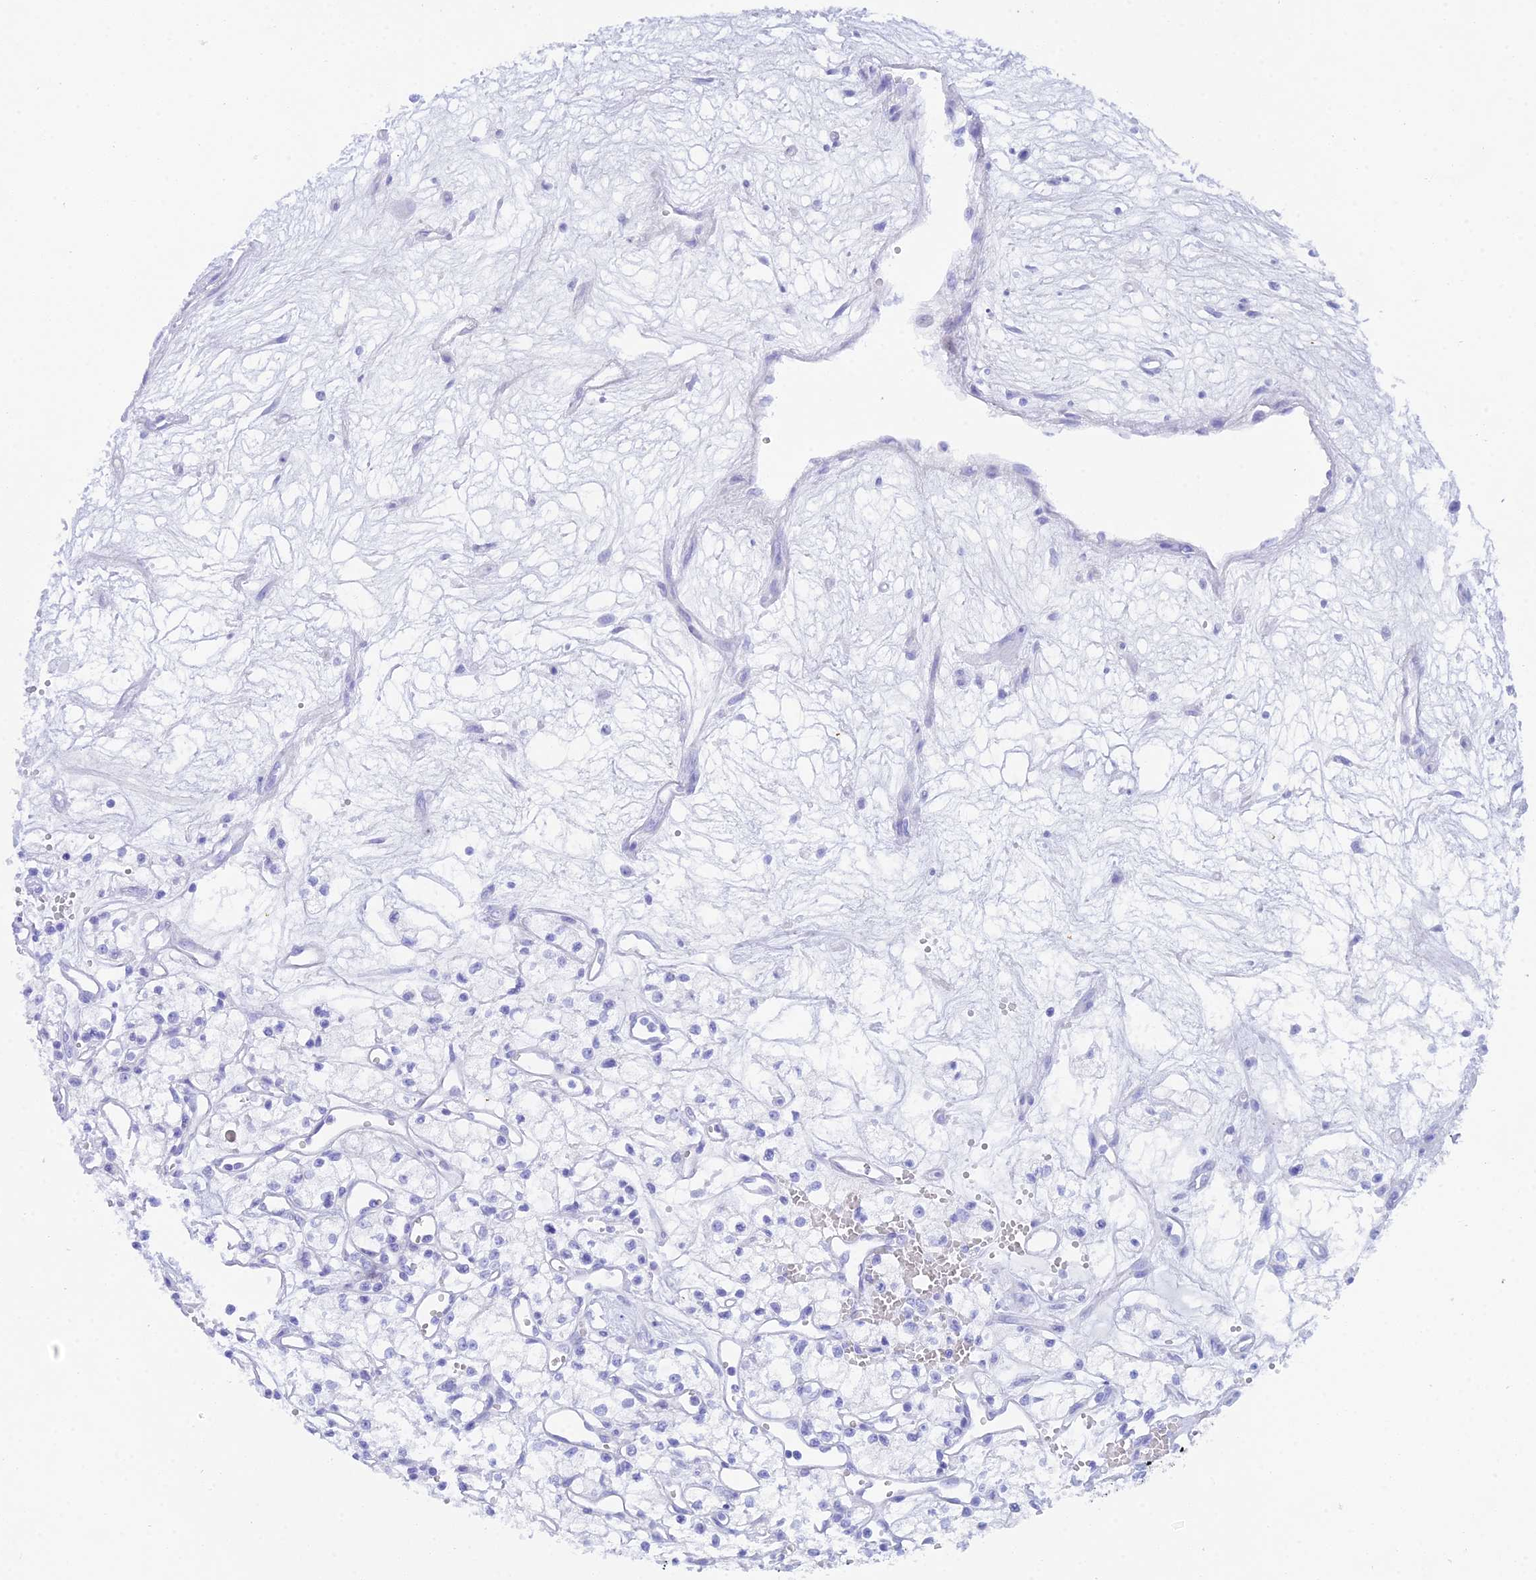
{"staining": {"intensity": "negative", "quantity": "none", "location": "none"}, "tissue": "renal cancer", "cell_type": "Tumor cells", "image_type": "cancer", "snomed": [{"axis": "morphology", "description": "Adenocarcinoma, NOS"}, {"axis": "topography", "description": "Kidney"}], "caption": "IHC of adenocarcinoma (renal) reveals no expression in tumor cells.", "gene": "REG1A", "patient": {"sex": "male", "age": 59}}